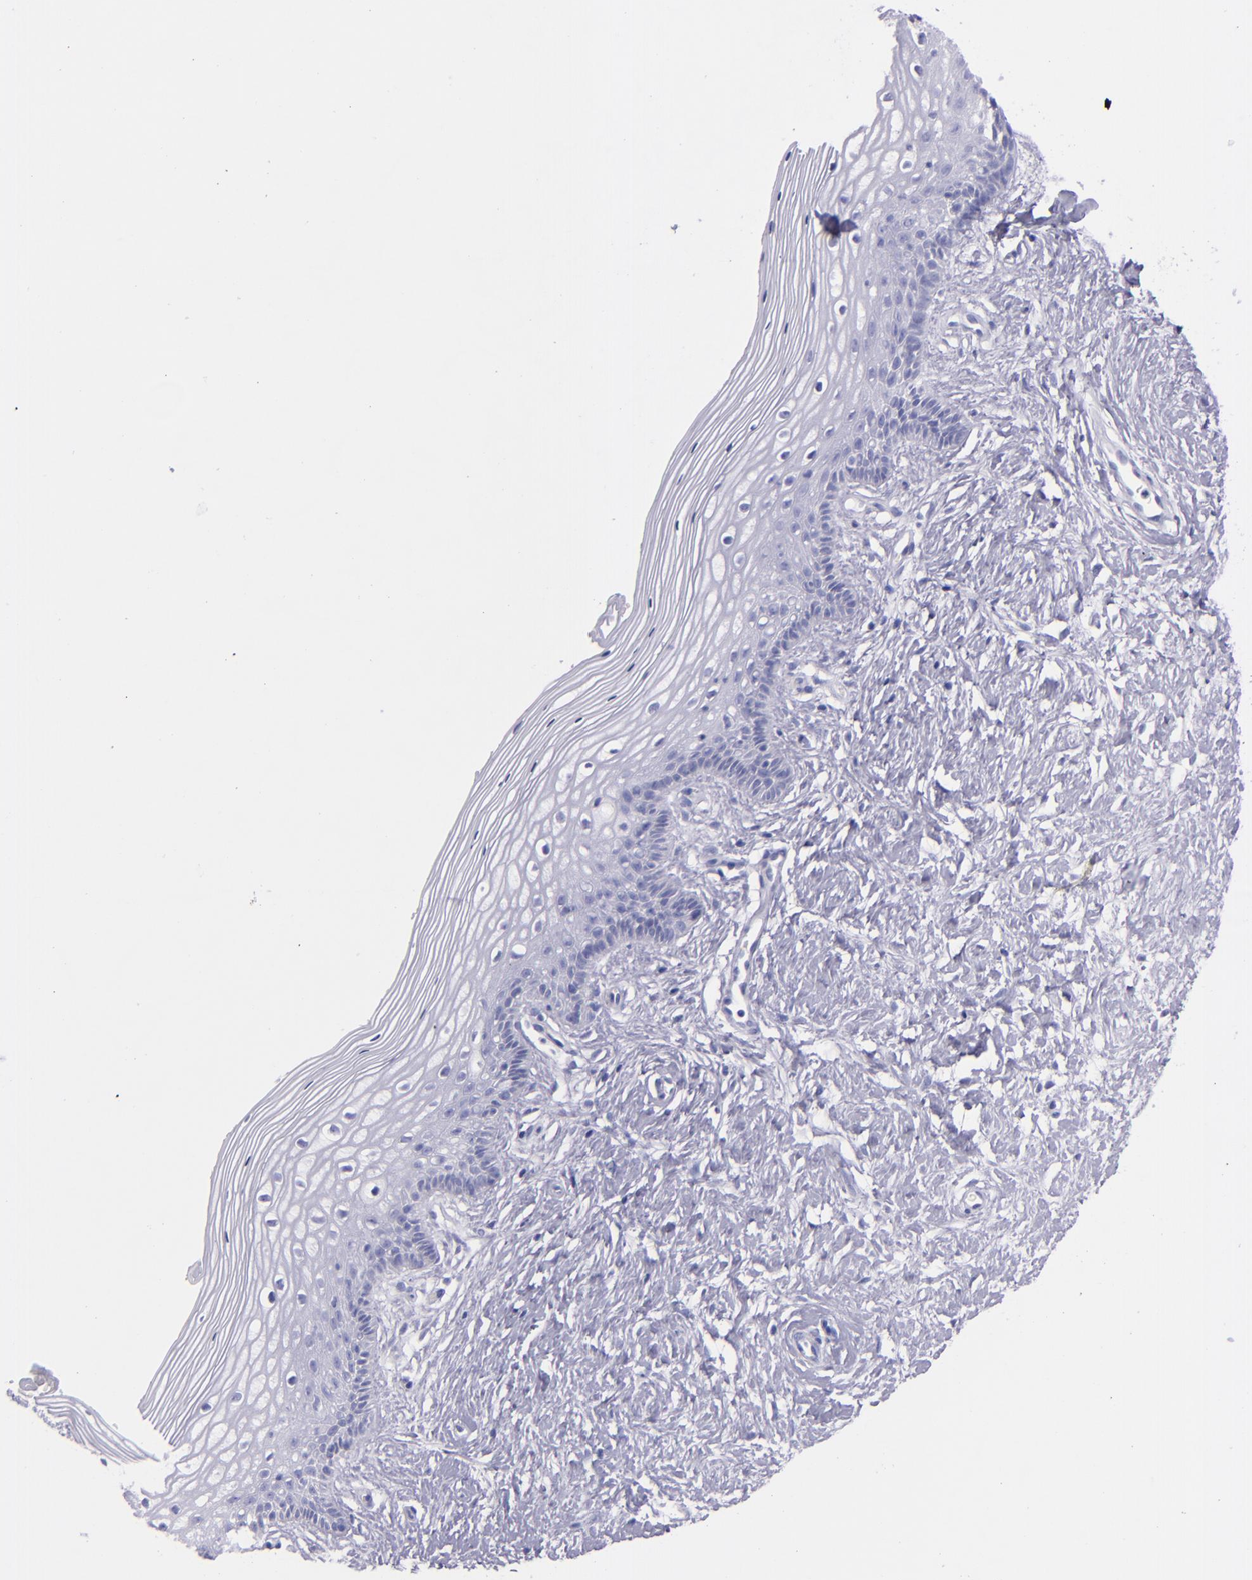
{"staining": {"intensity": "negative", "quantity": "none", "location": "none"}, "tissue": "vagina", "cell_type": "Squamous epithelial cells", "image_type": "normal", "snomed": [{"axis": "morphology", "description": "Normal tissue, NOS"}, {"axis": "topography", "description": "Vagina"}], "caption": "High power microscopy image of an immunohistochemistry histopathology image of benign vagina, revealing no significant expression in squamous epithelial cells.", "gene": "SFTPB", "patient": {"sex": "female", "age": 46}}